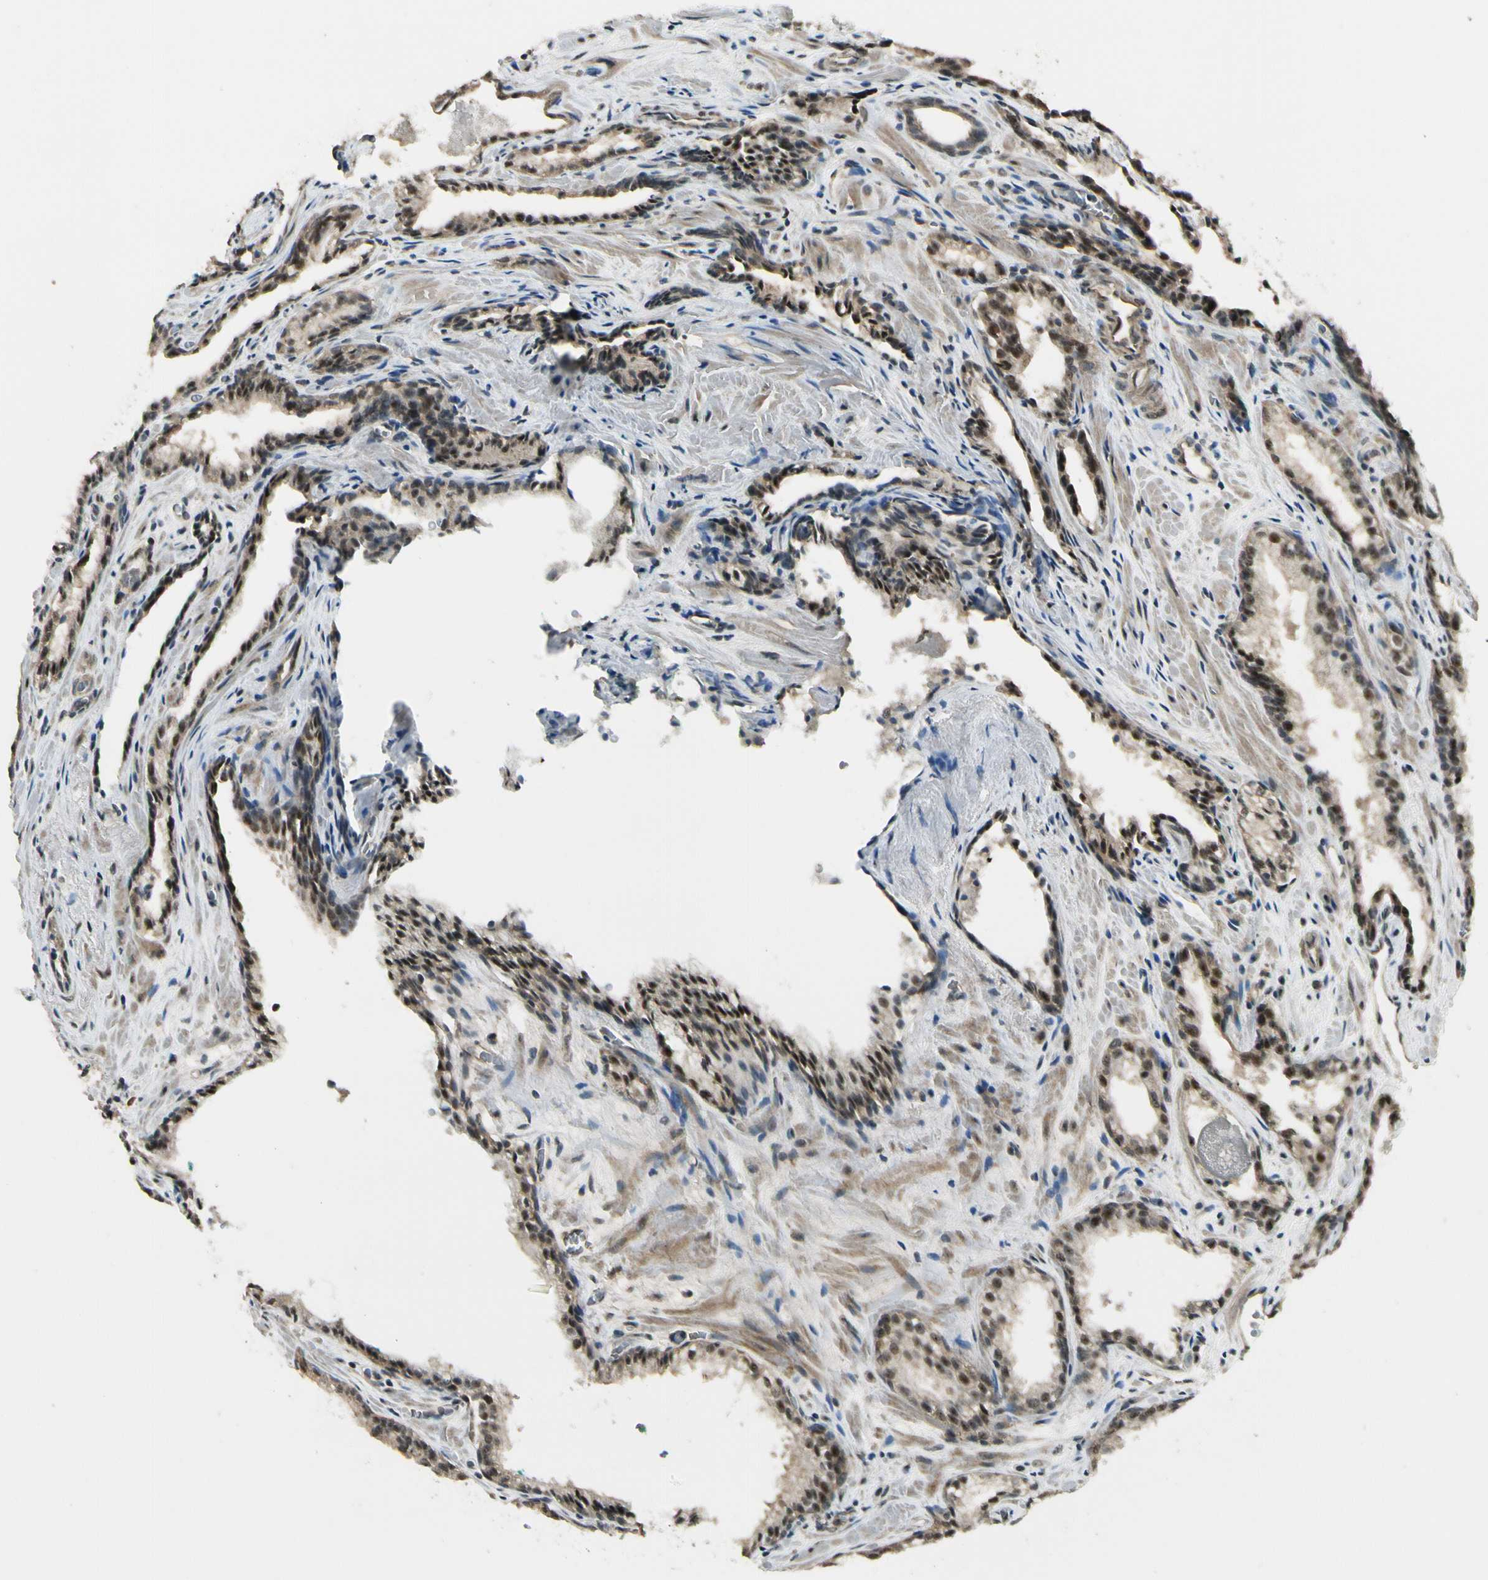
{"staining": {"intensity": "moderate", "quantity": ">75%", "location": "cytoplasmic/membranous,nuclear"}, "tissue": "prostate cancer", "cell_type": "Tumor cells", "image_type": "cancer", "snomed": [{"axis": "morphology", "description": "Adenocarcinoma, Low grade"}, {"axis": "topography", "description": "Prostate"}], "caption": "Adenocarcinoma (low-grade) (prostate) stained with immunohistochemistry (IHC) reveals moderate cytoplasmic/membranous and nuclear positivity in approximately >75% of tumor cells.", "gene": "MCPH1", "patient": {"sex": "male", "age": 60}}